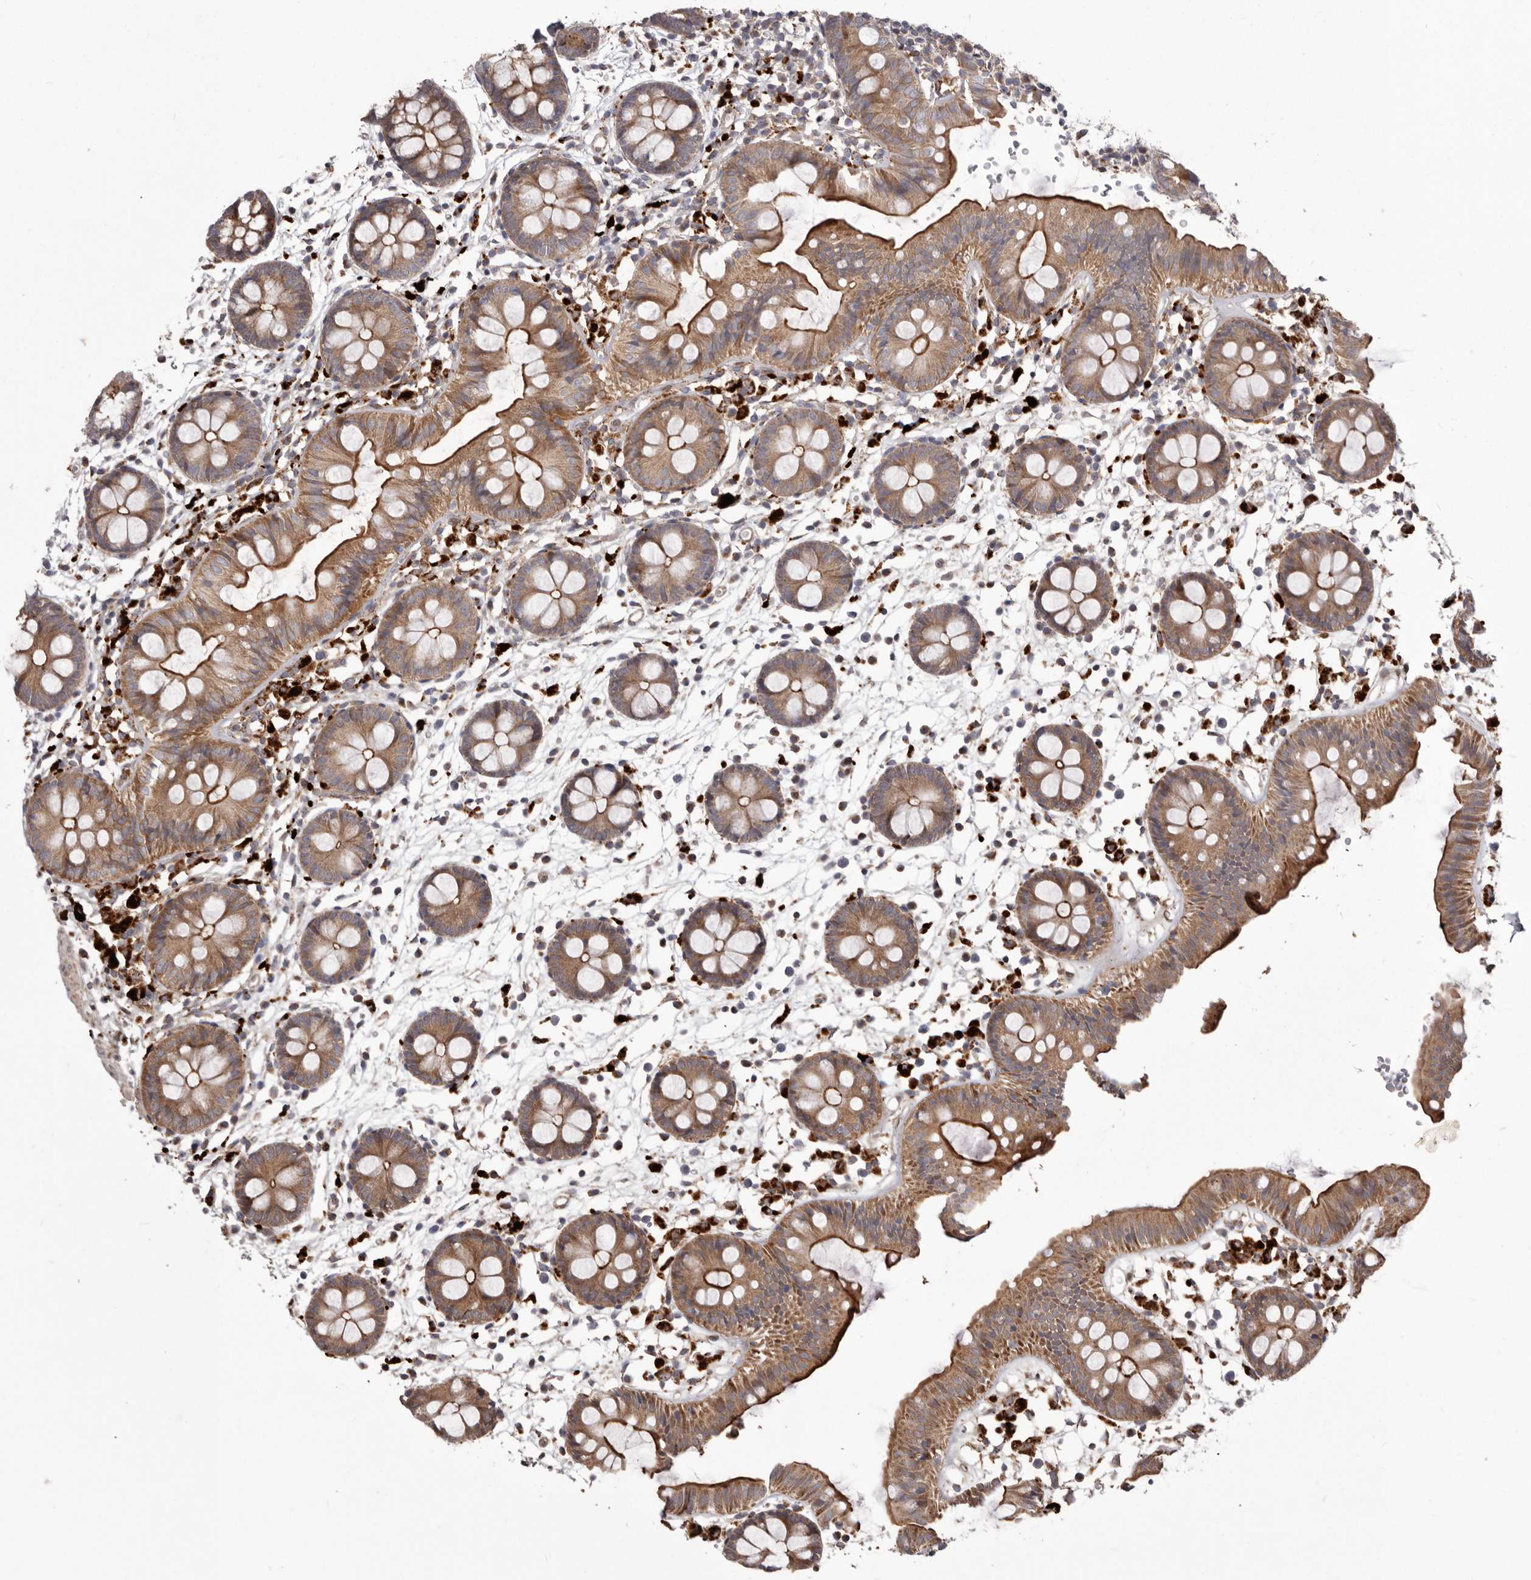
{"staining": {"intensity": "moderate", "quantity": ">75%", "location": "cytoplasmic/membranous"}, "tissue": "colon", "cell_type": "Endothelial cells", "image_type": "normal", "snomed": [{"axis": "morphology", "description": "Normal tissue, NOS"}, {"axis": "topography", "description": "Colon"}], "caption": "Approximately >75% of endothelial cells in benign colon reveal moderate cytoplasmic/membranous protein staining as visualized by brown immunohistochemical staining.", "gene": "NUP43", "patient": {"sex": "male", "age": 56}}